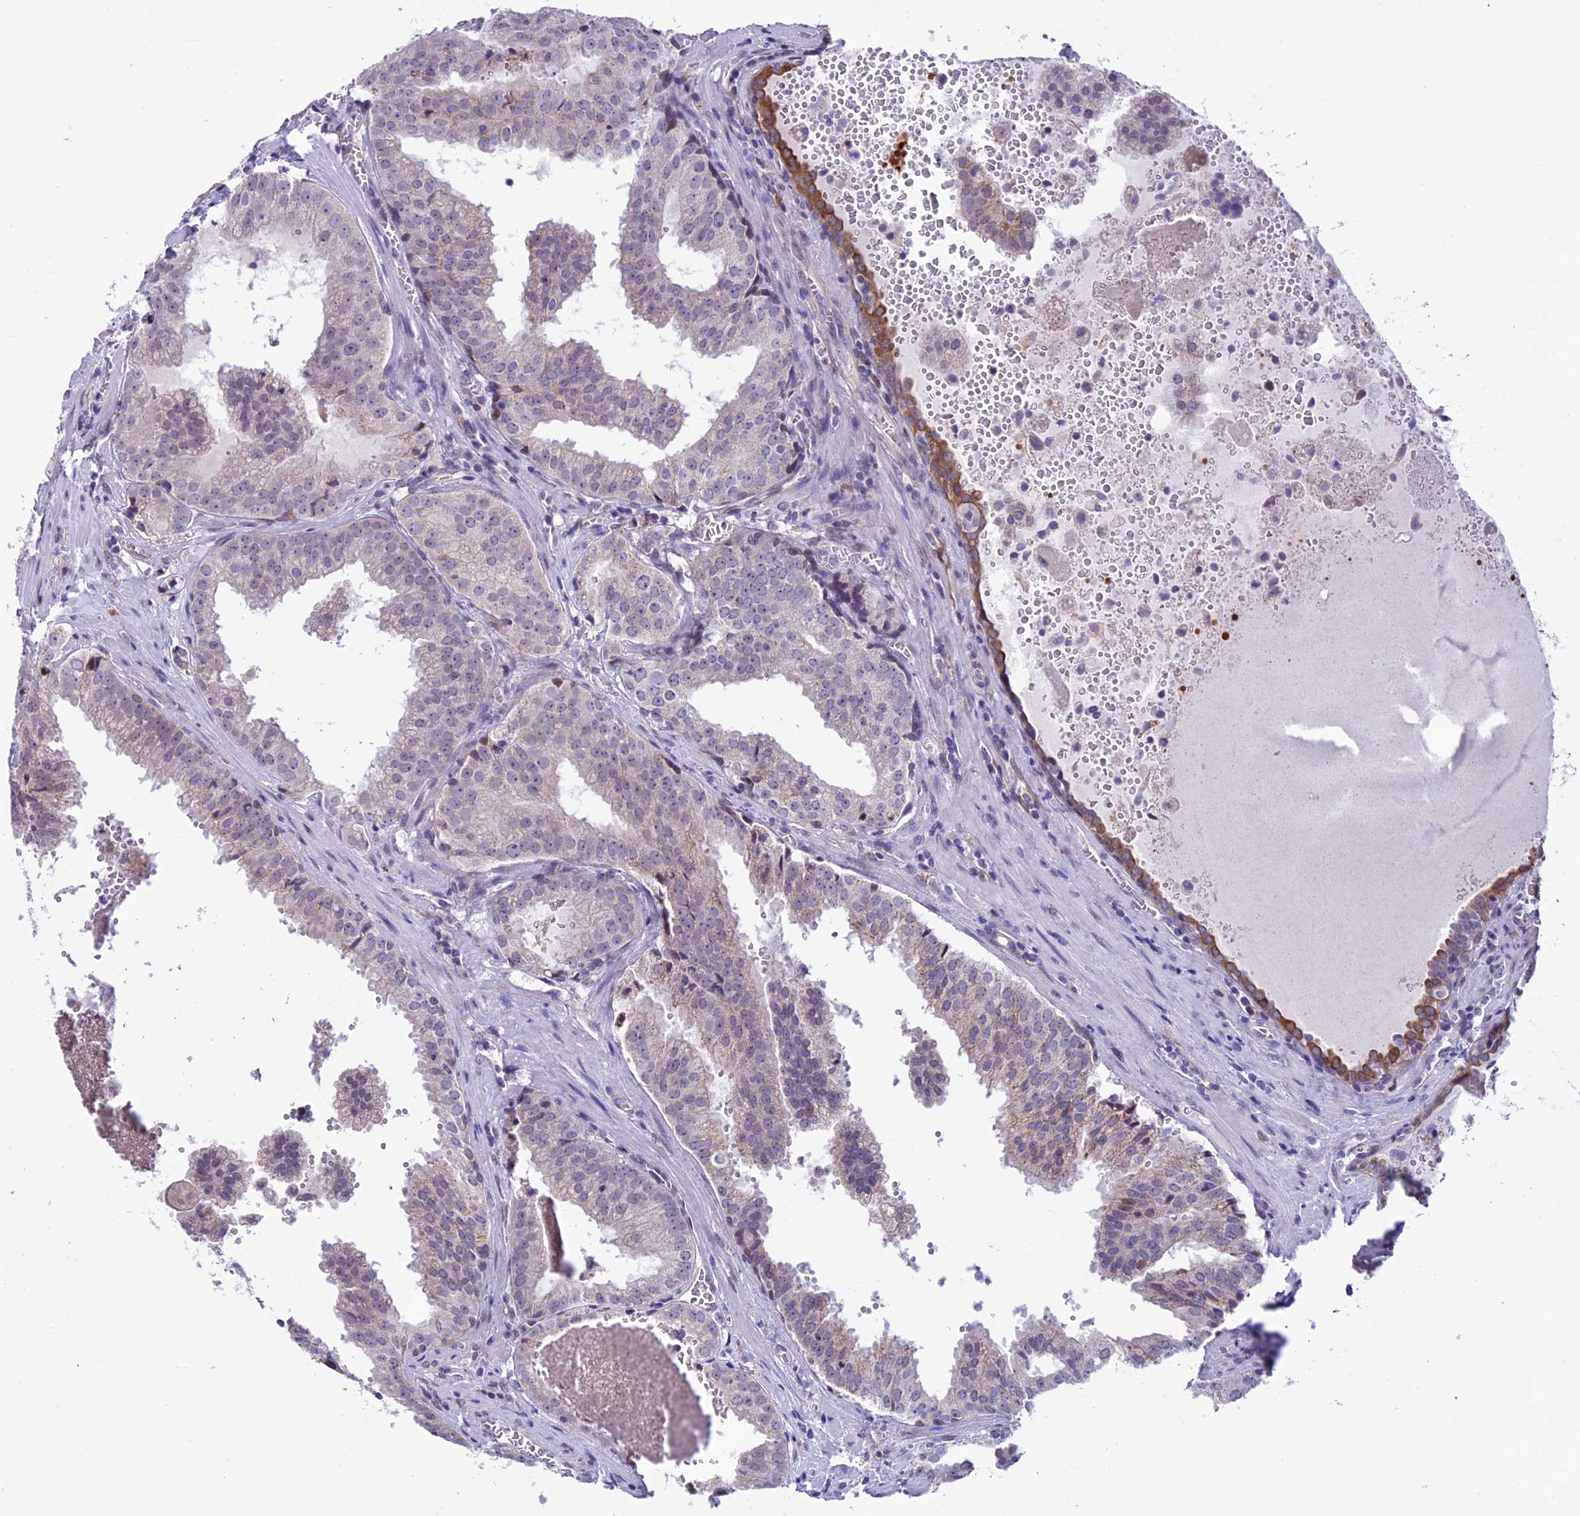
{"staining": {"intensity": "negative", "quantity": "none", "location": "none"}, "tissue": "prostate cancer", "cell_type": "Tumor cells", "image_type": "cancer", "snomed": [{"axis": "morphology", "description": "Adenocarcinoma, High grade"}, {"axis": "topography", "description": "Prostate"}], "caption": "The IHC image has no significant staining in tumor cells of prostate cancer tissue.", "gene": "TMEM171", "patient": {"sex": "male", "age": 68}}